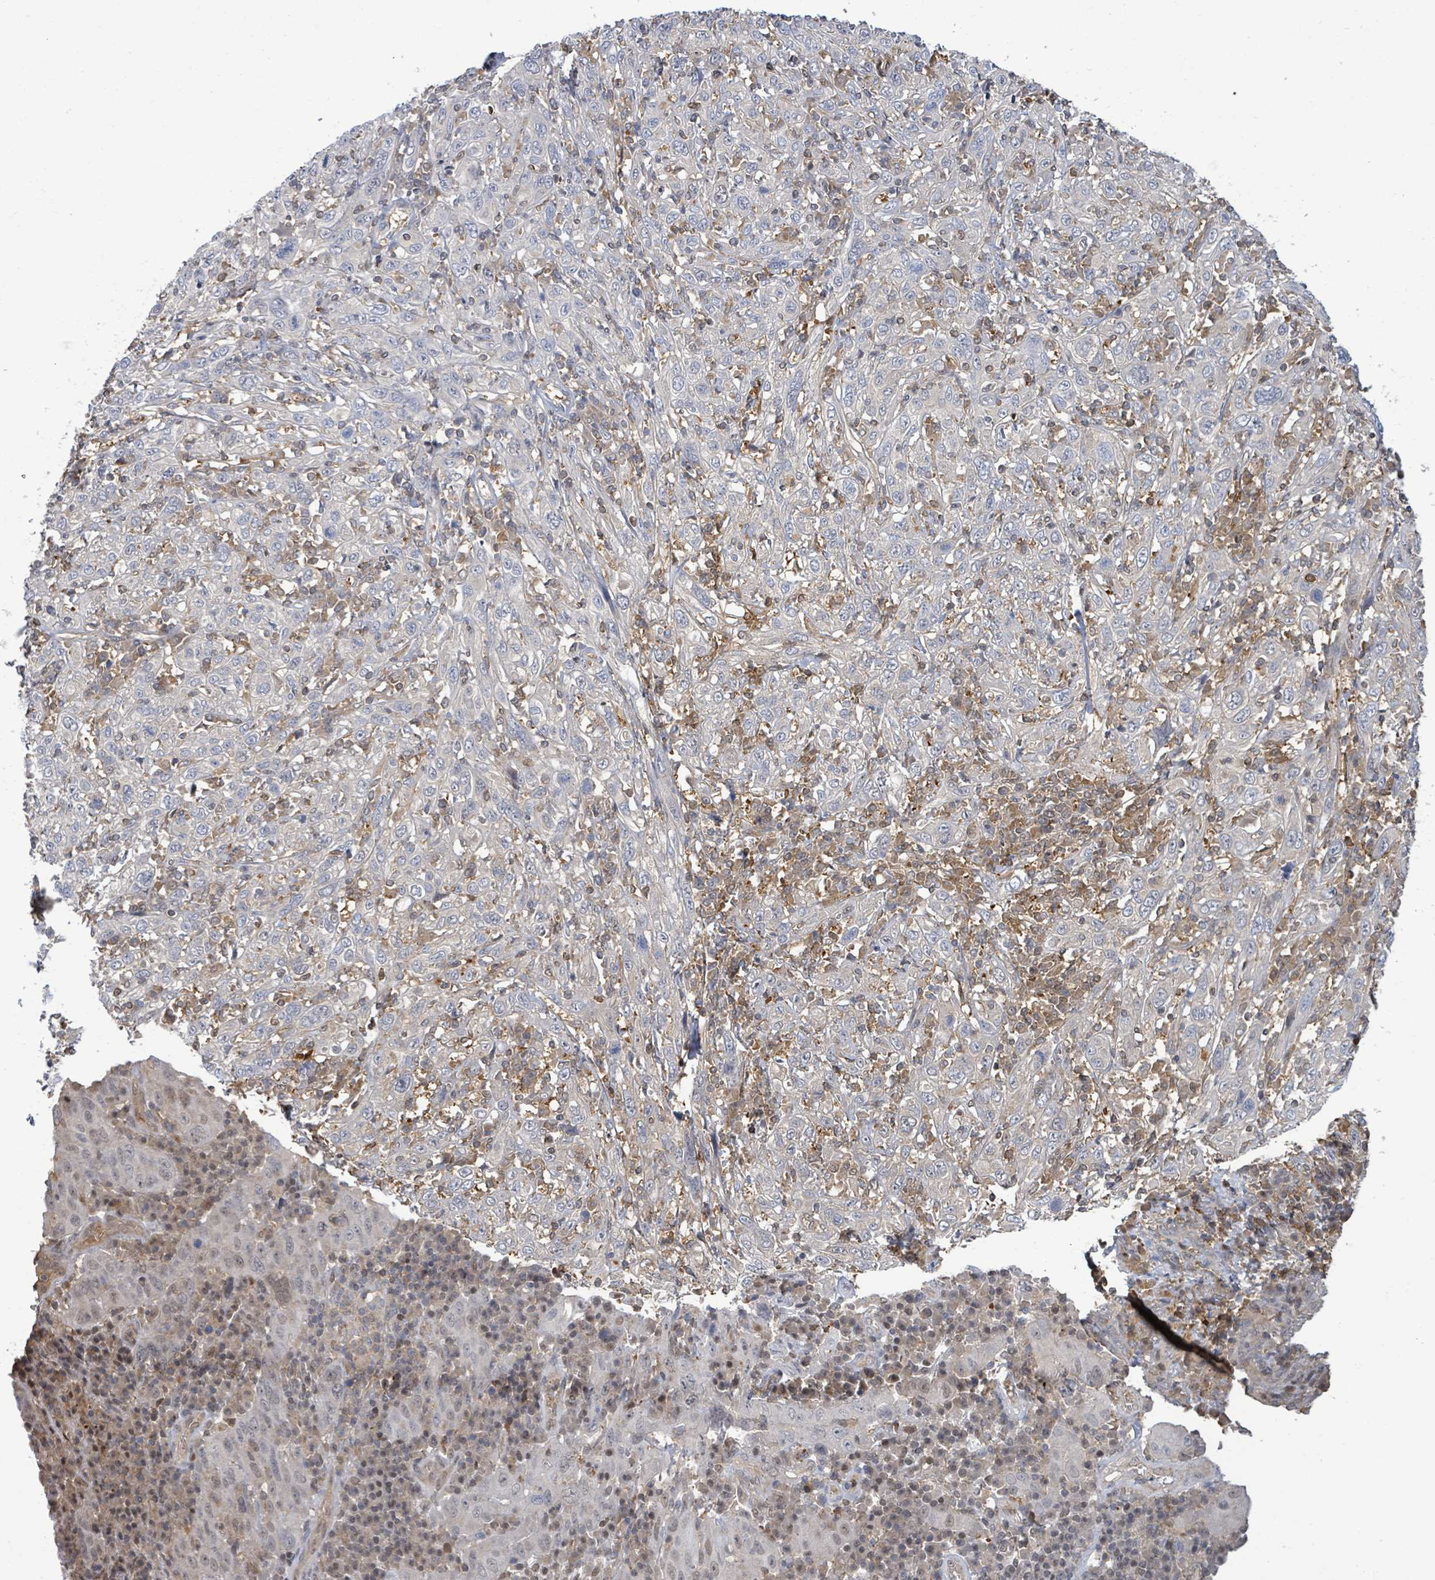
{"staining": {"intensity": "negative", "quantity": "none", "location": "none"}, "tissue": "cervical cancer", "cell_type": "Tumor cells", "image_type": "cancer", "snomed": [{"axis": "morphology", "description": "Squamous cell carcinoma, NOS"}, {"axis": "topography", "description": "Cervix"}], "caption": "The immunohistochemistry image has no significant positivity in tumor cells of cervical cancer tissue.", "gene": "PGAM1", "patient": {"sex": "female", "age": 46}}